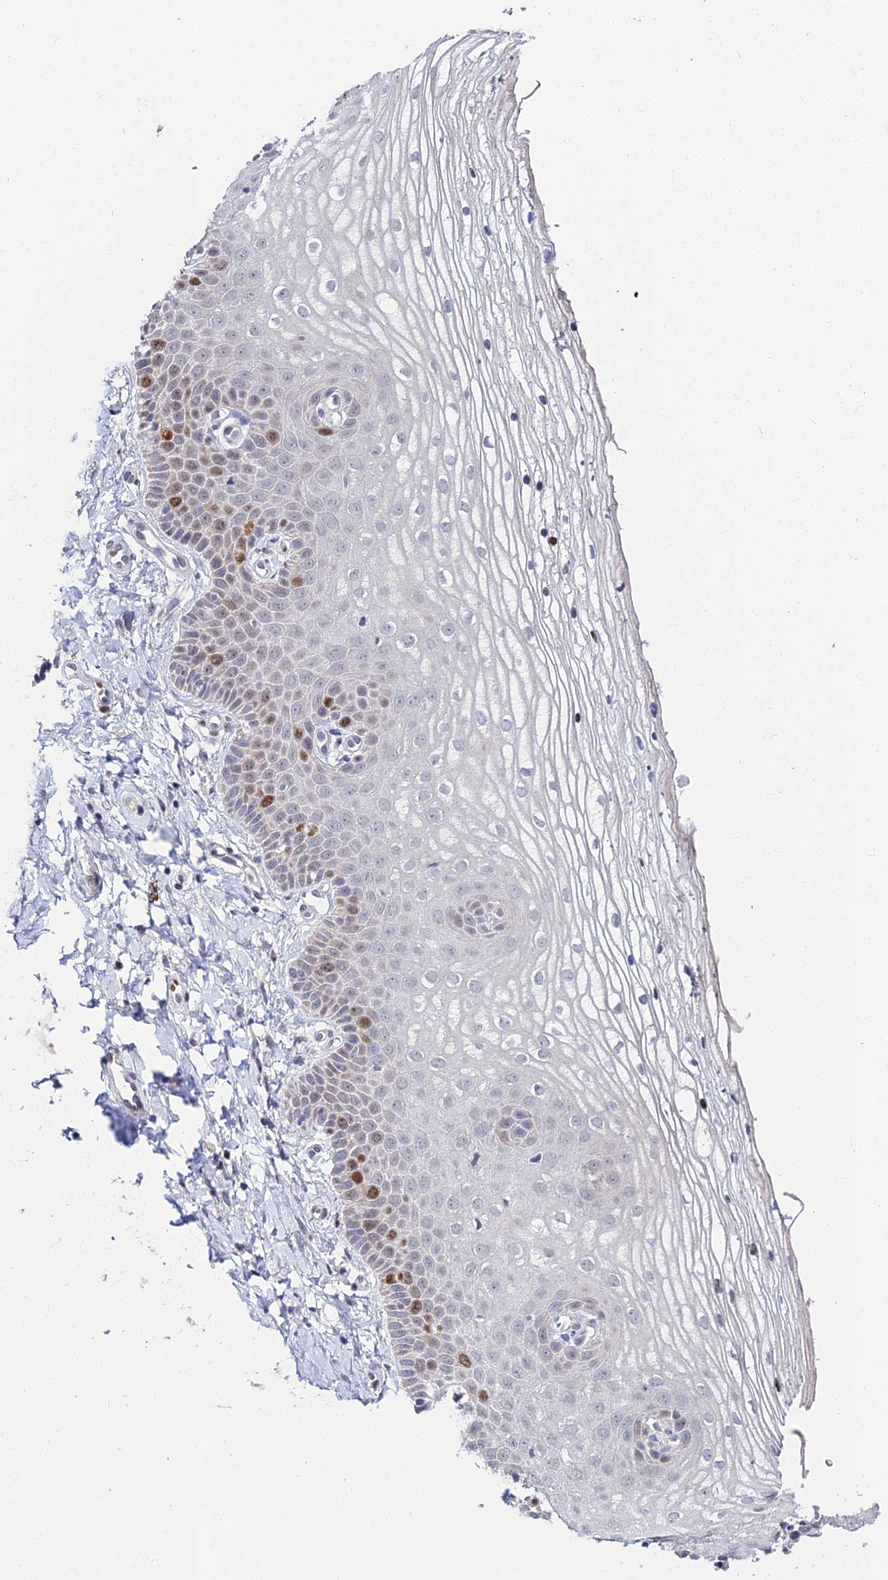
{"staining": {"intensity": "strong", "quantity": "<25%", "location": "nuclear"}, "tissue": "vagina", "cell_type": "Squamous epithelial cells", "image_type": "normal", "snomed": [{"axis": "morphology", "description": "Normal tissue, NOS"}, {"axis": "topography", "description": "Vagina"}], "caption": "The image shows immunohistochemical staining of normal vagina. There is strong nuclear staining is identified in approximately <25% of squamous epithelial cells.", "gene": "TAF9B", "patient": {"sex": "female", "age": 68}}